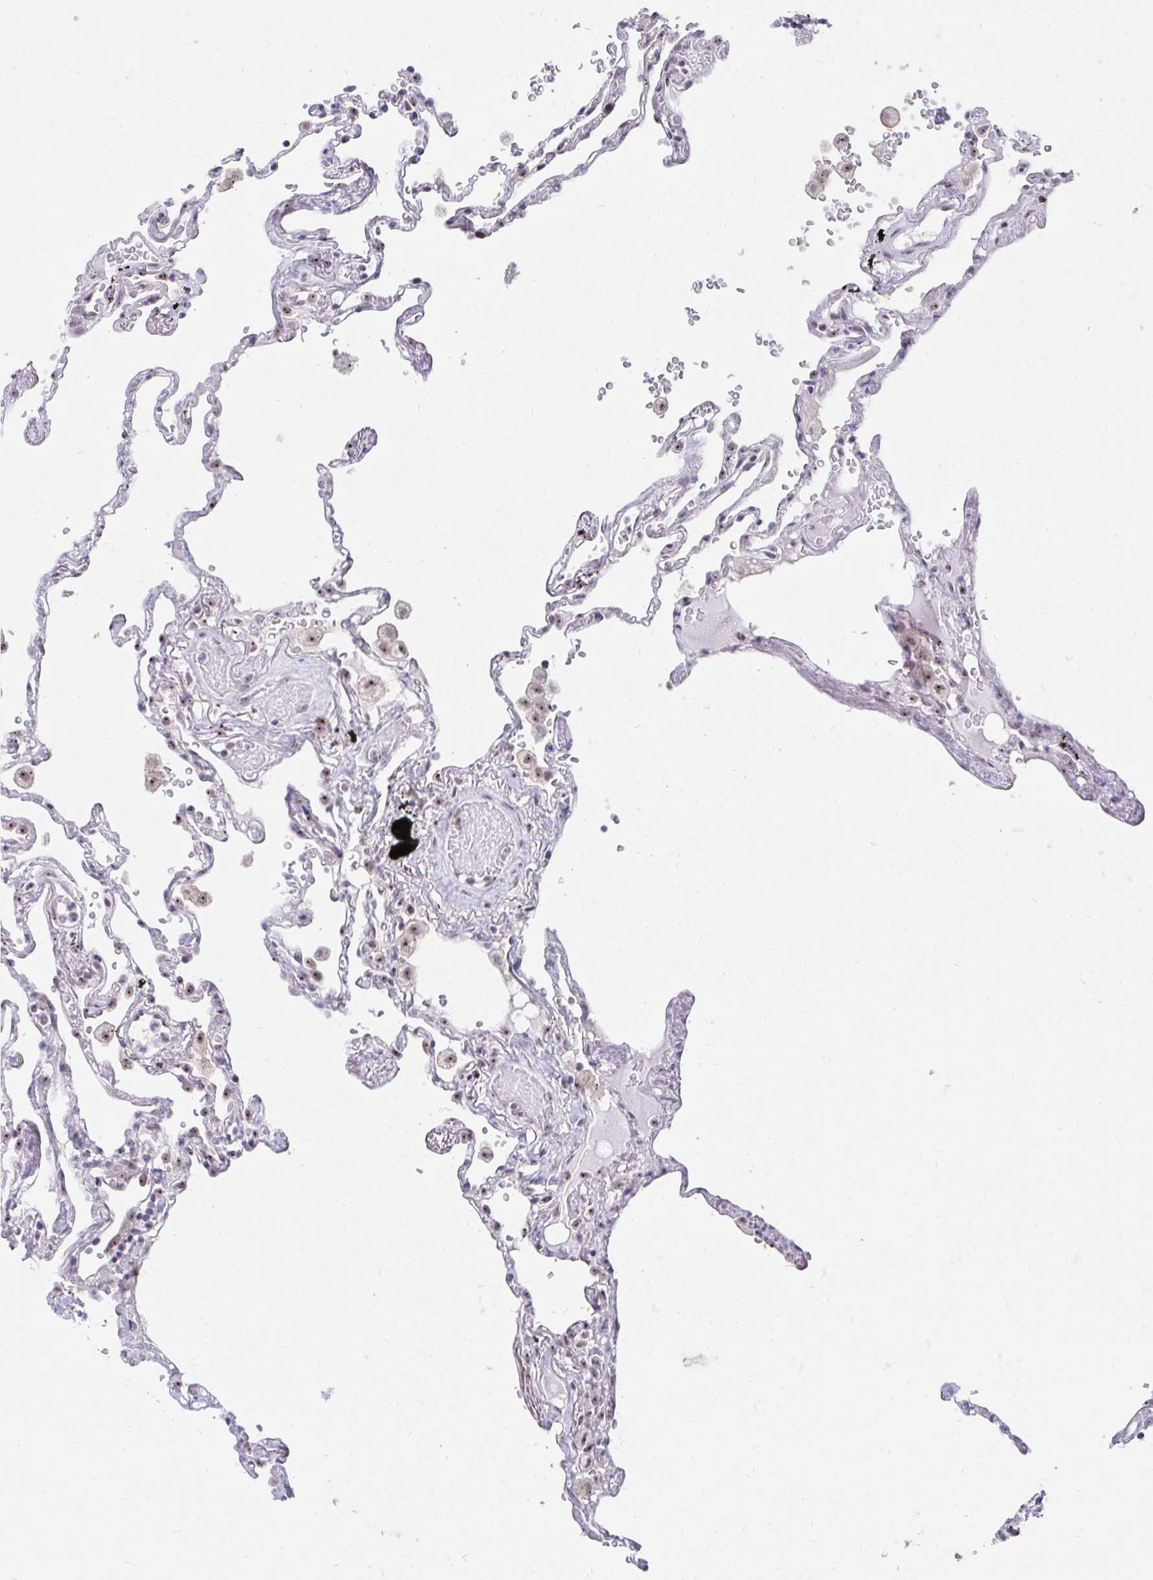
{"staining": {"intensity": "moderate", "quantity": "25%-75%", "location": "nuclear"}, "tissue": "lung", "cell_type": "Alveolar cells", "image_type": "normal", "snomed": [{"axis": "morphology", "description": "Normal tissue, NOS"}, {"axis": "topography", "description": "Lung"}], "caption": "Benign lung displays moderate nuclear expression in about 25%-75% of alveolar cells.", "gene": "HIRA", "patient": {"sex": "female", "age": 67}}